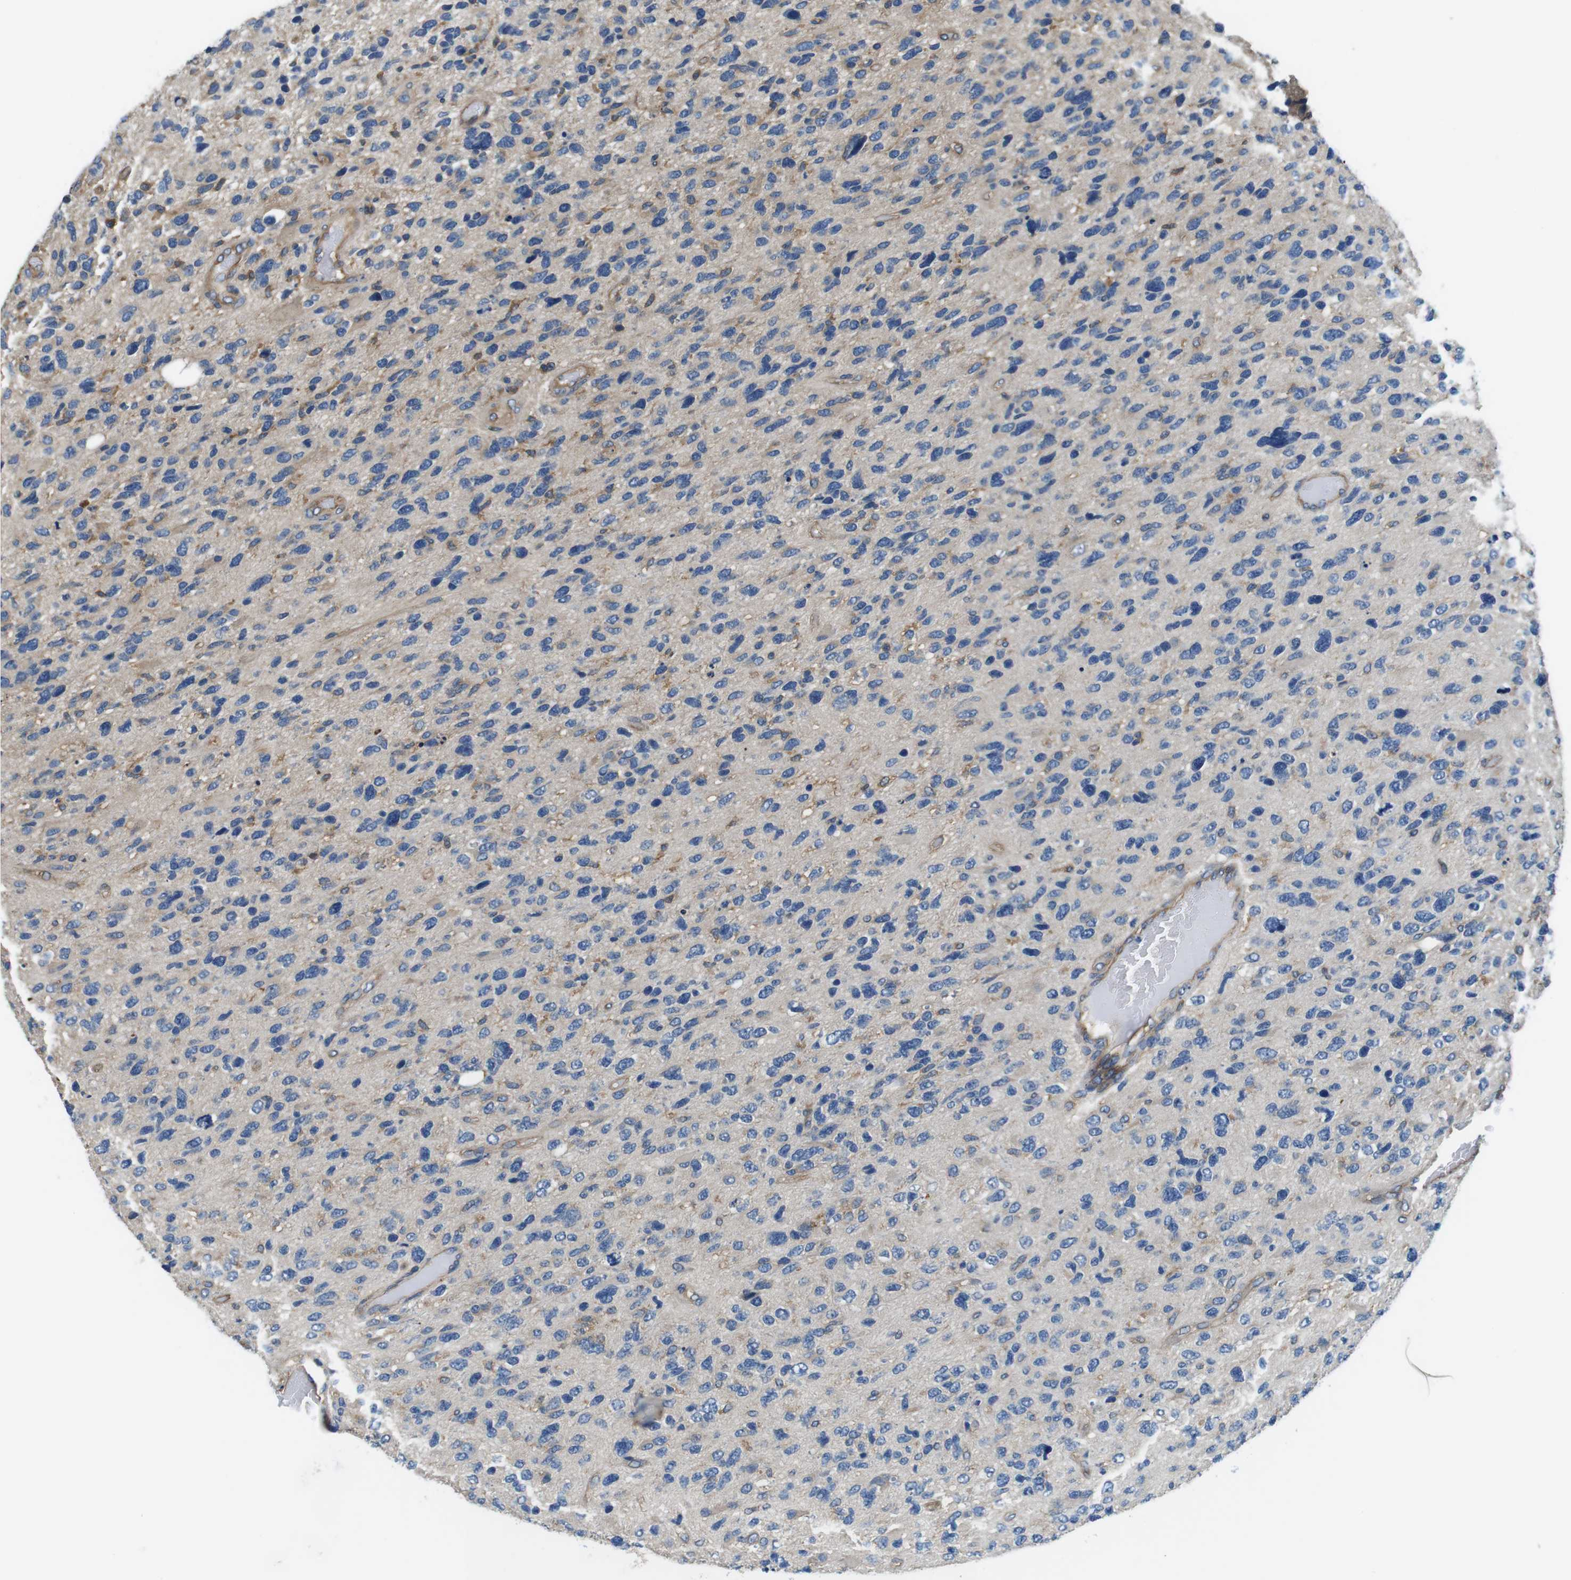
{"staining": {"intensity": "weak", "quantity": "<25%", "location": "cytoplasmic/membranous"}, "tissue": "glioma", "cell_type": "Tumor cells", "image_type": "cancer", "snomed": [{"axis": "morphology", "description": "Glioma, malignant, High grade"}, {"axis": "topography", "description": "Brain"}], "caption": "Image shows no significant protein expression in tumor cells of glioma. The staining is performed using DAB (3,3'-diaminobenzidine) brown chromogen with nuclei counter-stained in using hematoxylin.", "gene": "DENND4C", "patient": {"sex": "female", "age": 58}}